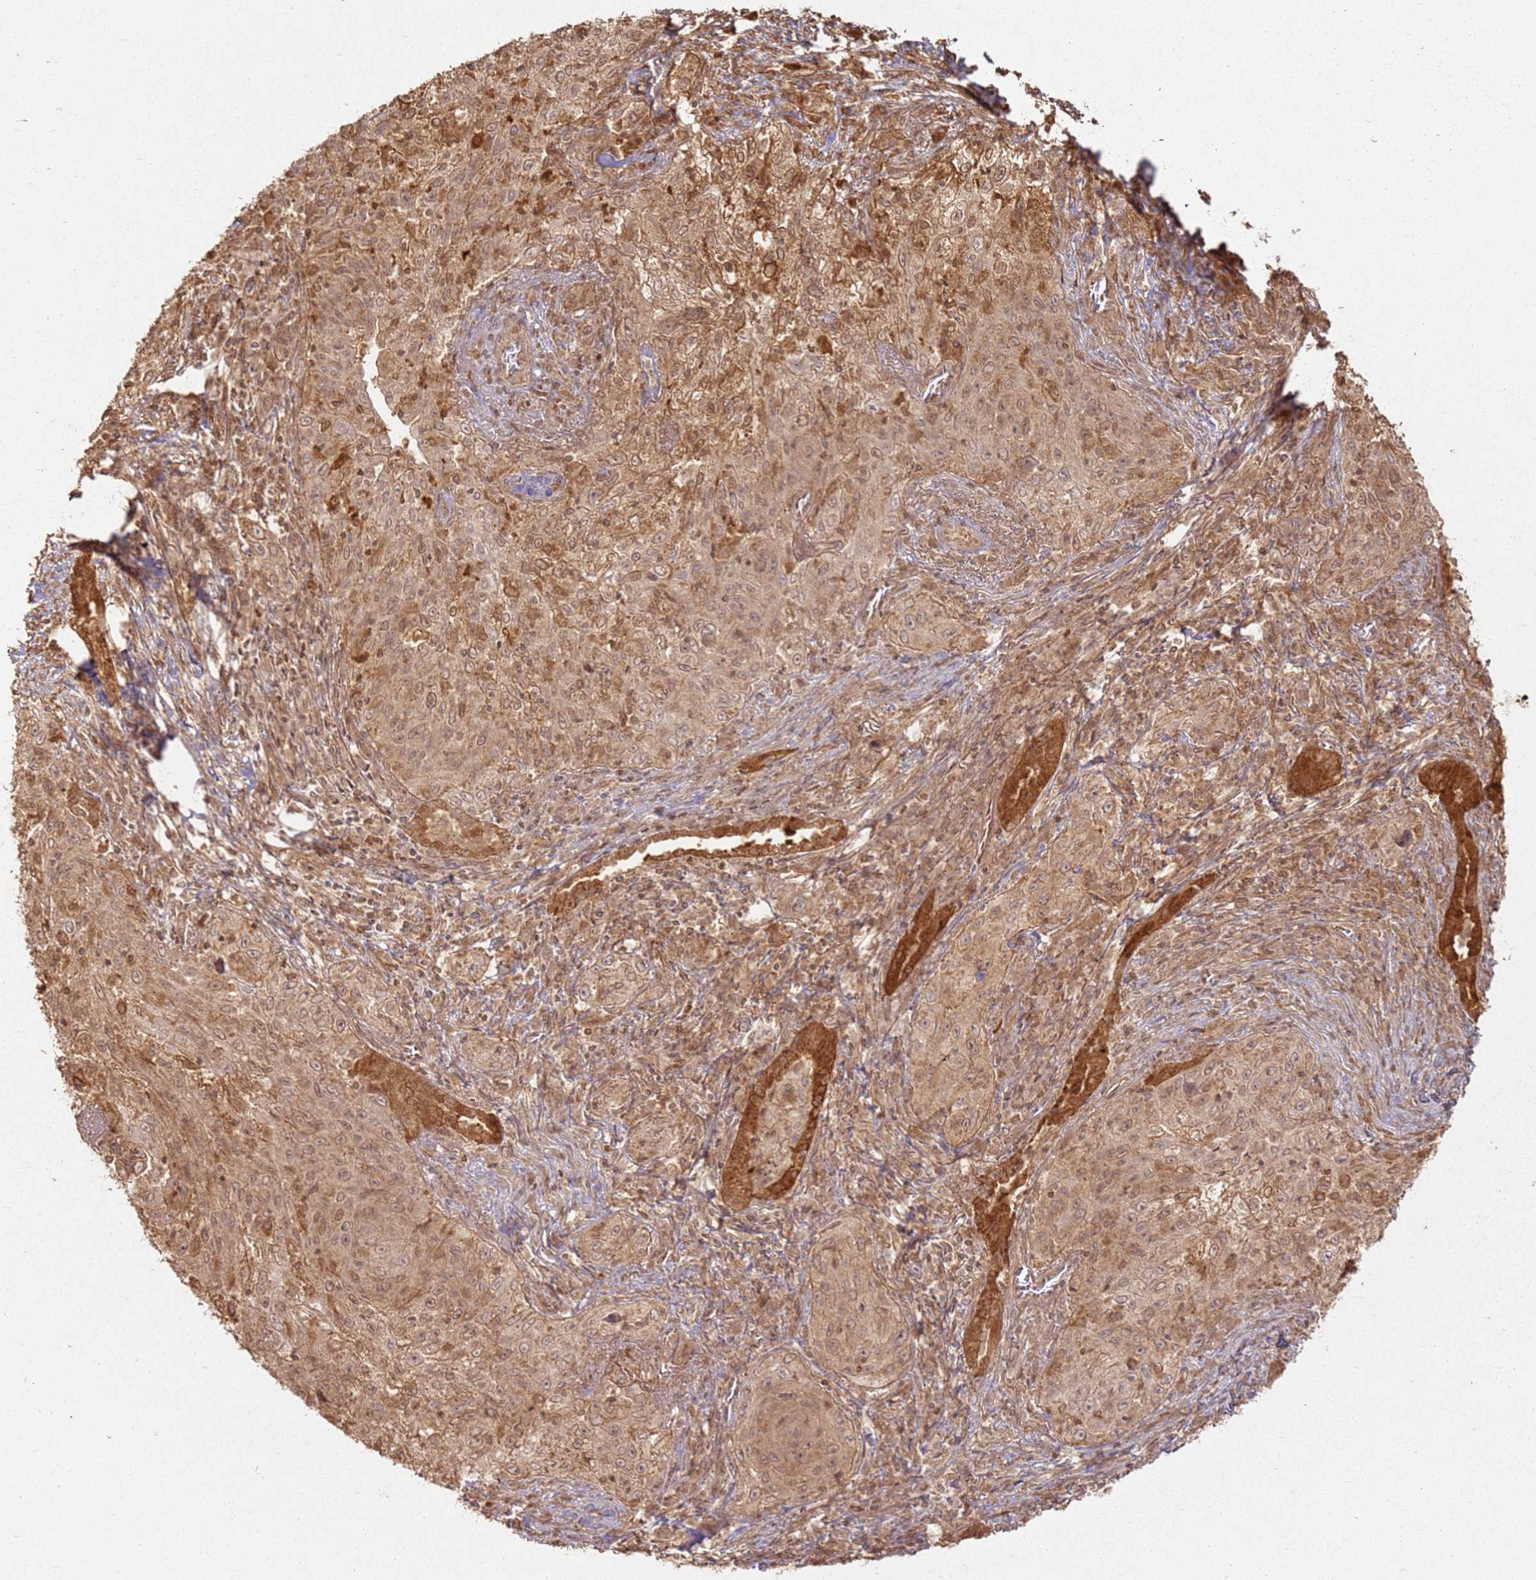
{"staining": {"intensity": "moderate", "quantity": ">75%", "location": "cytoplasmic/membranous"}, "tissue": "lung cancer", "cell_type": "Tumor cells", "image_type": "cancer", "snomed": [{"axis": "morphology", "description": "Squamous cell carcinoma, NOS"}, {"axis": "topography", "description": "Lung"}], "caption": "Squamous cell carcinoma (lung) was stained to show a protein in brown. There is medium levels of moderate cytoplasmic/membranous expression in about >75% of tumor cells.", "gene": "ZNF776", "patient": {"sex": "female", "age": 69}}